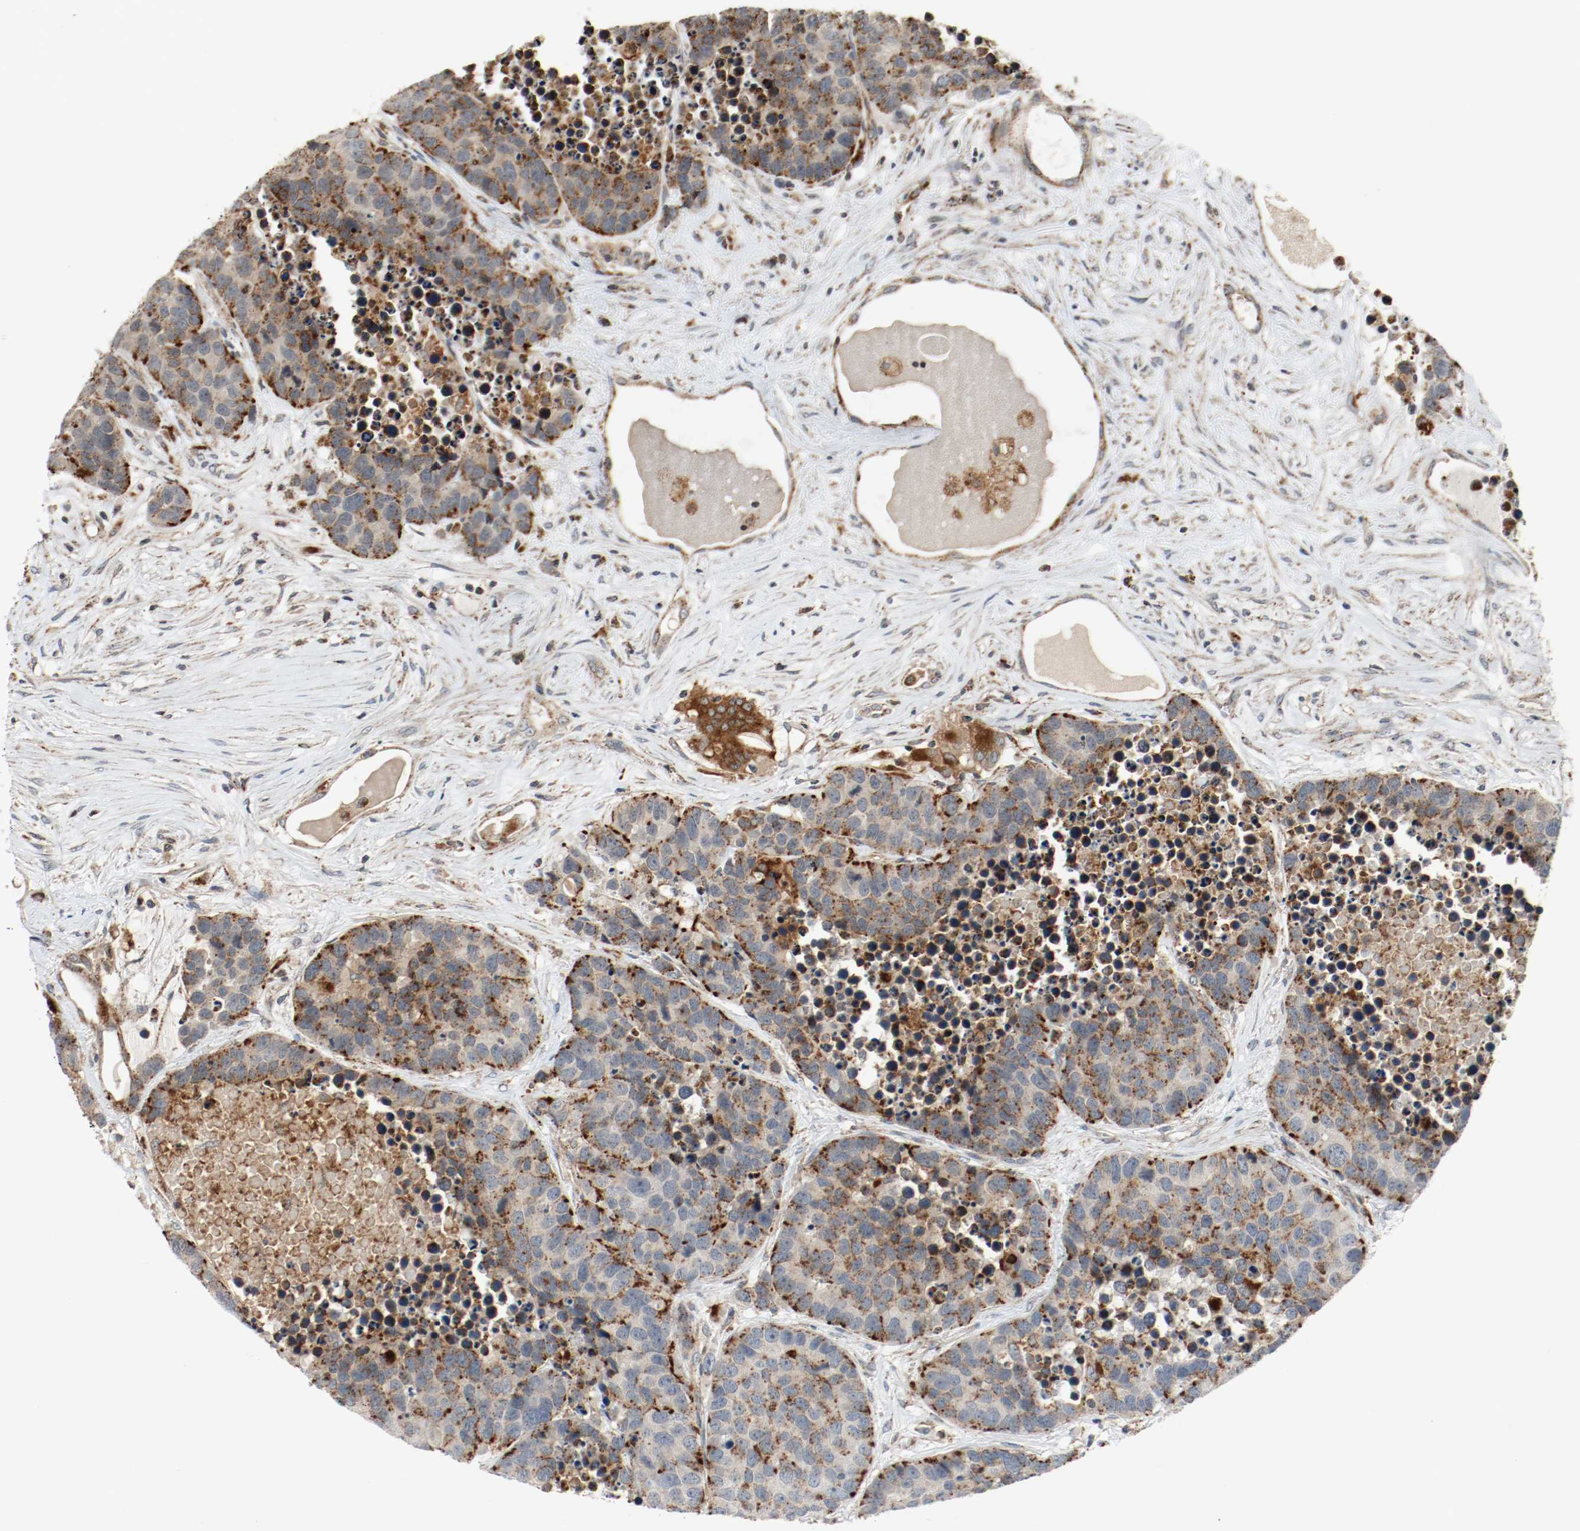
{"staining": {"intensity": "strong", "quantity": ">75%", "location": "cytoplasmic/membranous"}, "tissue": "carcinoid", "cell_type": "Tumor cells", "image_type": "cancer", "snomed": [{"axis": "morphology", "description": "Carcinoid, malignant, NOS"}, {"axis": "topography", "description": "Lung"}], "caption": "Immunohistochemical staining of human carcinoid shows strong cytoplasmic/membranous protein expression in about >75% of tumor cells.", "gene": "LAMP2", "patient": {"sex": "male", "age": 60}}